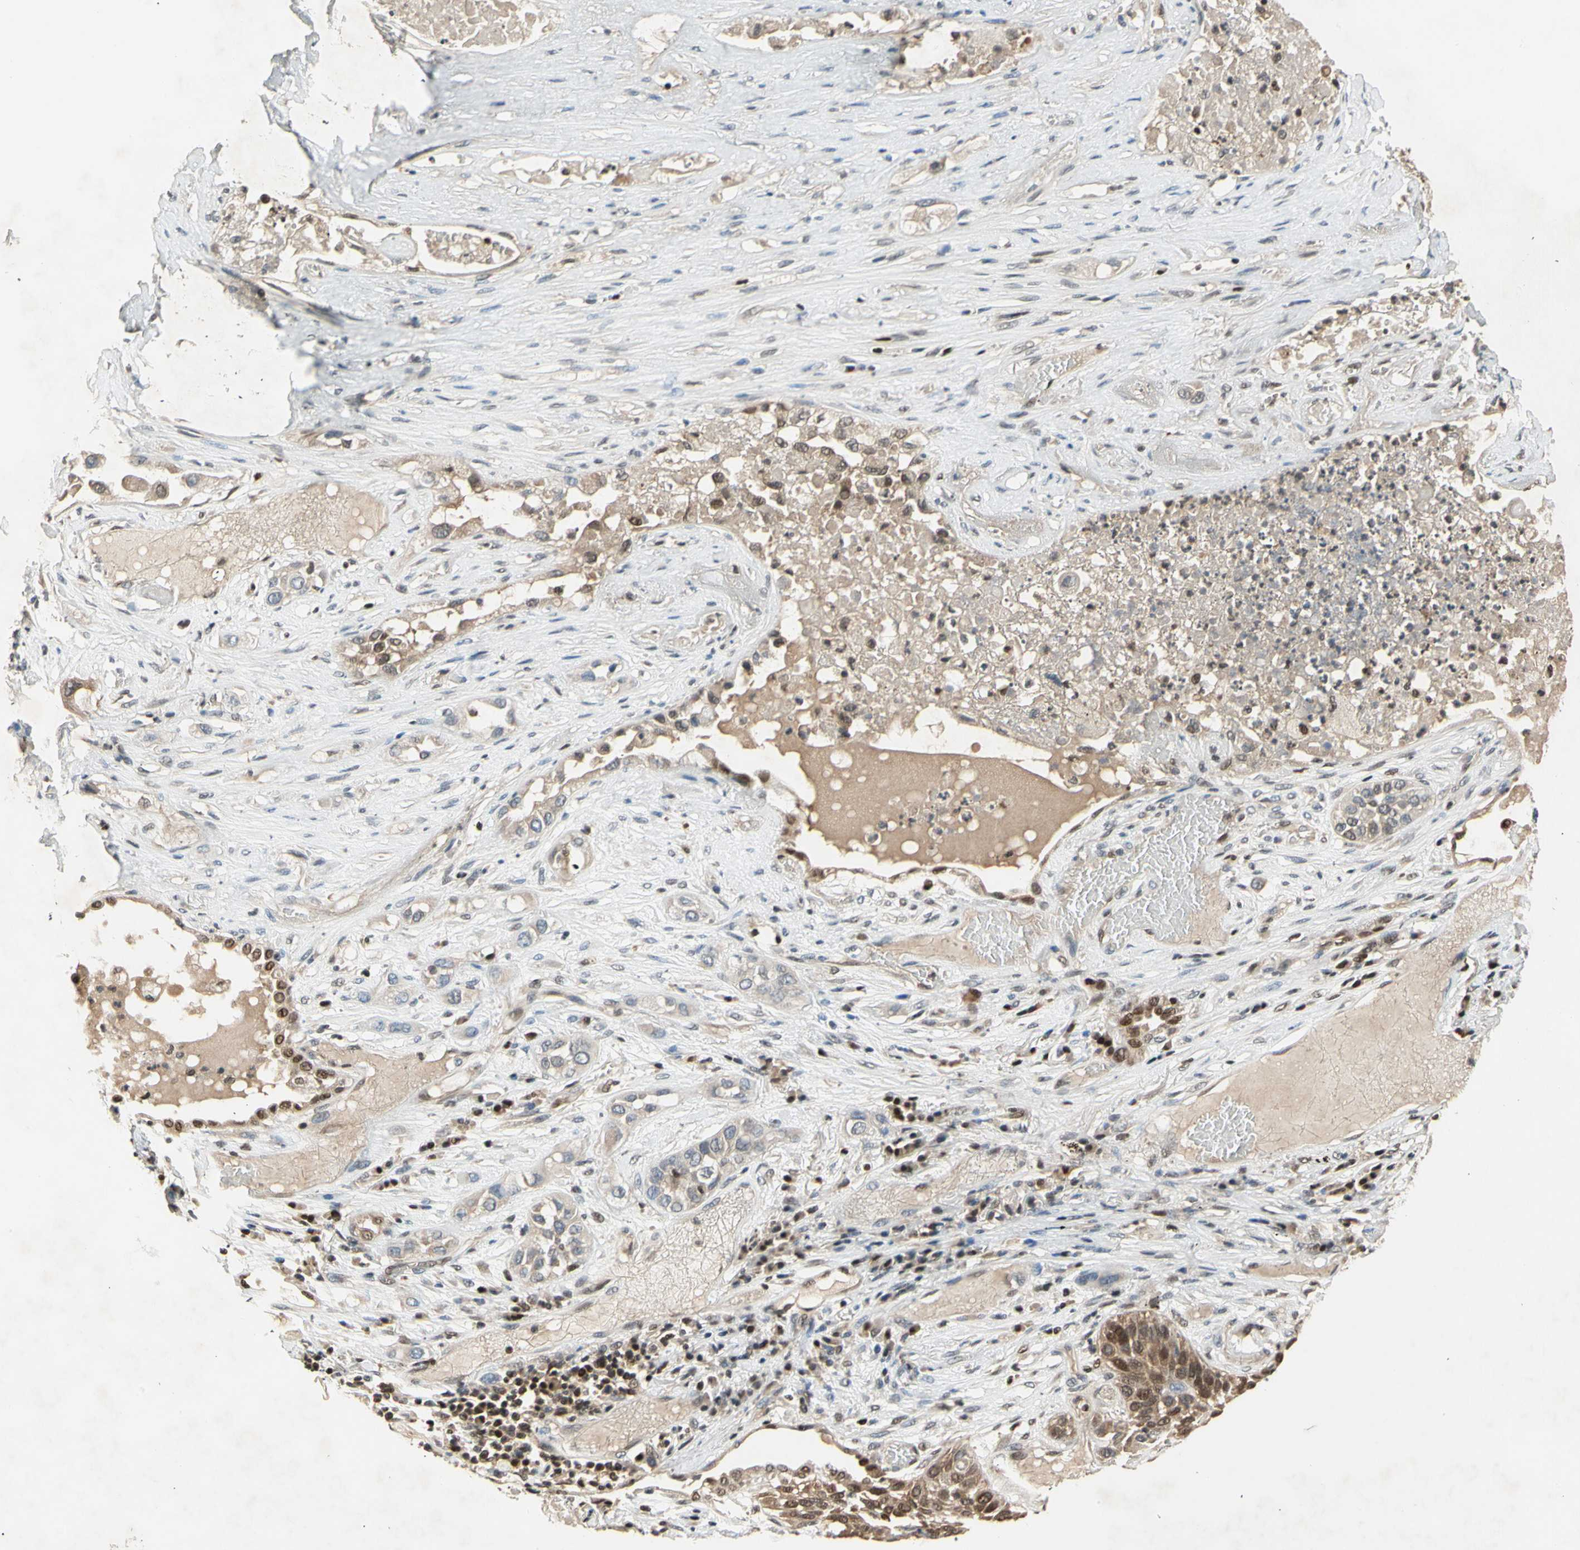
{"staining": {"intensity": "weak", "quantity": ">75%", "location": "cytoplasmic/membranous,nuclear"}, "tissue": "lung cancer", "cell_type": "Tumor cells", "image_type": "cancer", "snomed": [{"axis": "morphology", "description": "Squamous cell carcinoma, NOS"}, {"axis": "topography", "description": "Lung"}], "caption": "Immunohistochemical staining of human lung cancer (squamous cell carcinoma) demonstrates low levels of weak cytoplasmic/membranous and nuclear protein positivity in about >75% of tumor cells.", "gene": "GSR", "patient": {"sex": "male", "age": 71}}